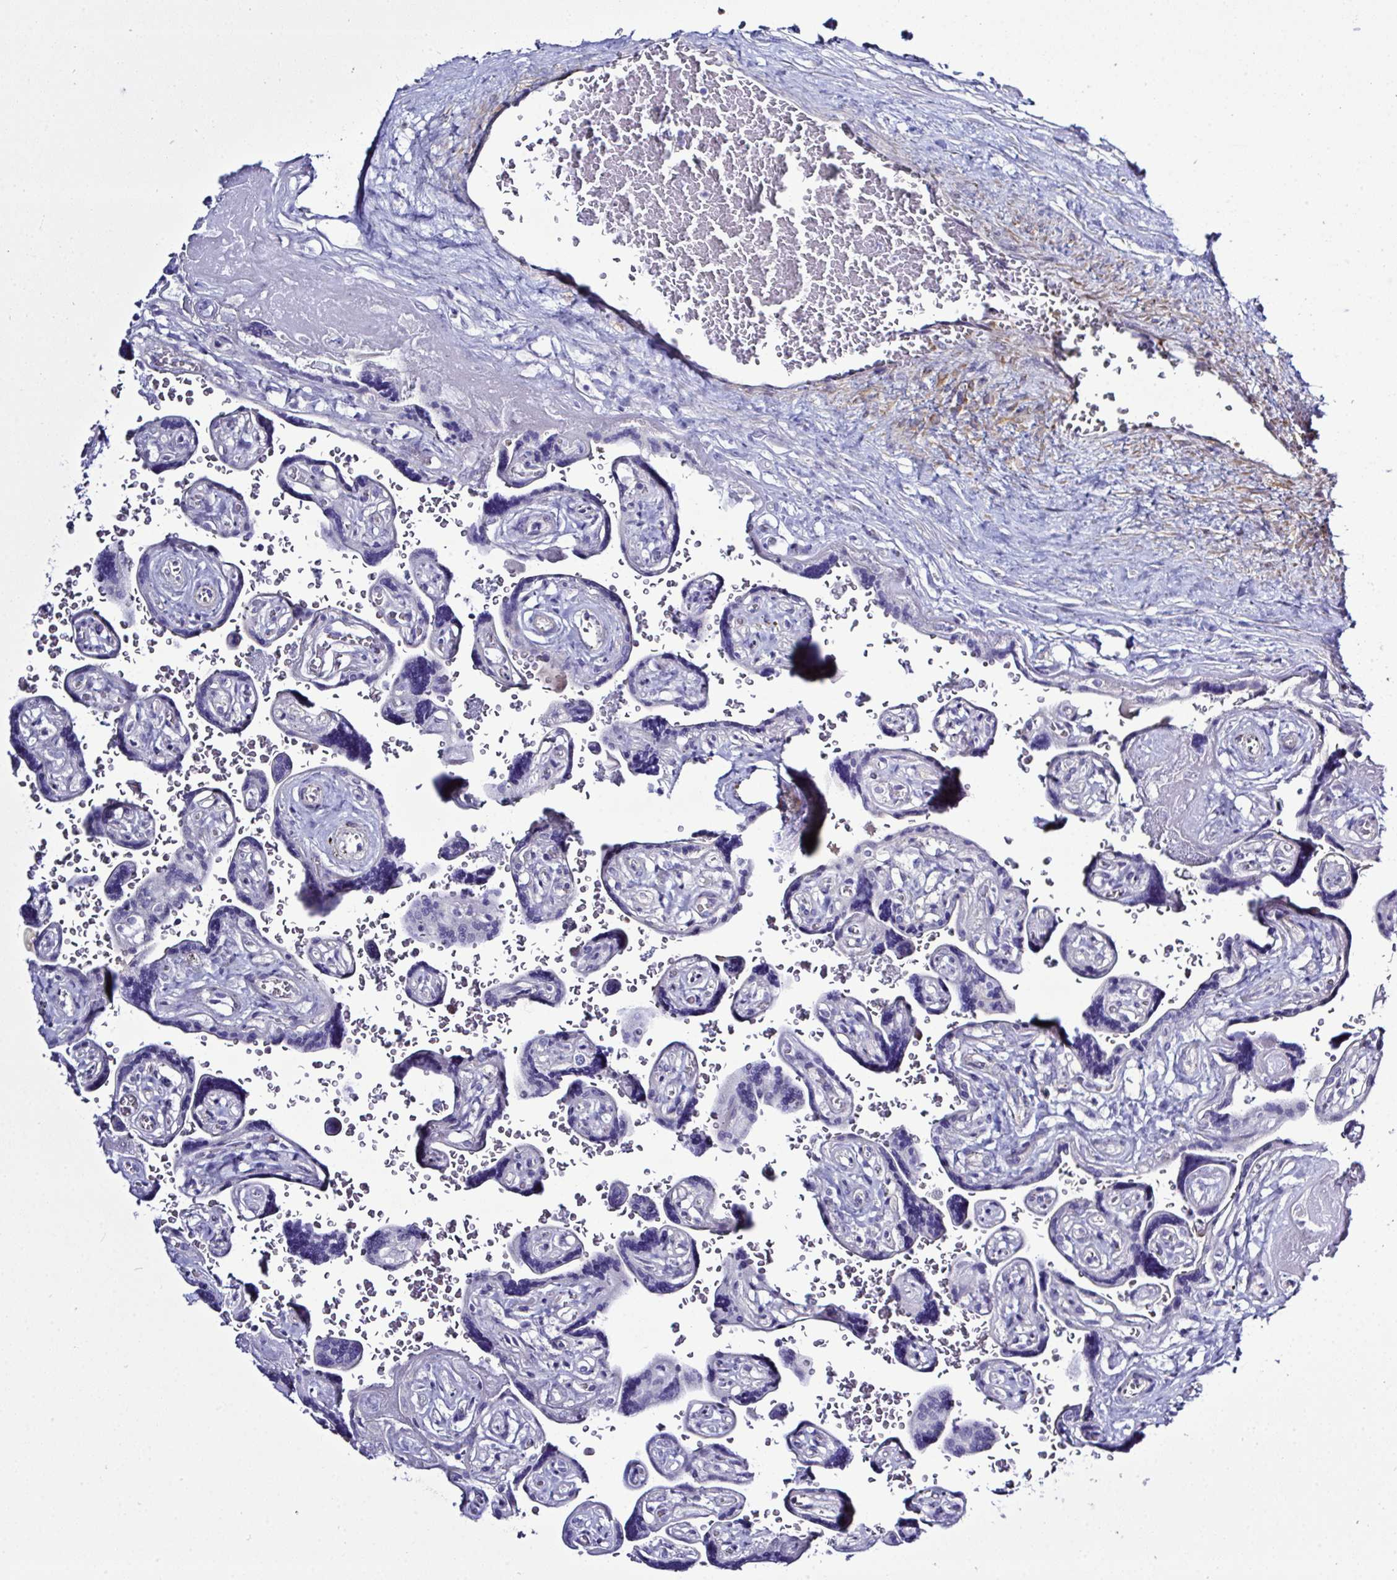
{"staining": {"intensity": "negative", "quantity": "none", "location": "none"}, "tissue": "placenta", "cell_type": "Decidual cells", "image_type": "normal", "snomed": [{"axis": "morphology", "description": "Normal tissue, NOS"}, {"axis": "topography", "description": "Placenta"}], "caption": "Decidual cells are negative for protein expression in benign human placenta. (DAB immunohistochemistry (IHC), high magnification).", "gene": "MED11", "patient": {"sex": "female", "age": 32}}